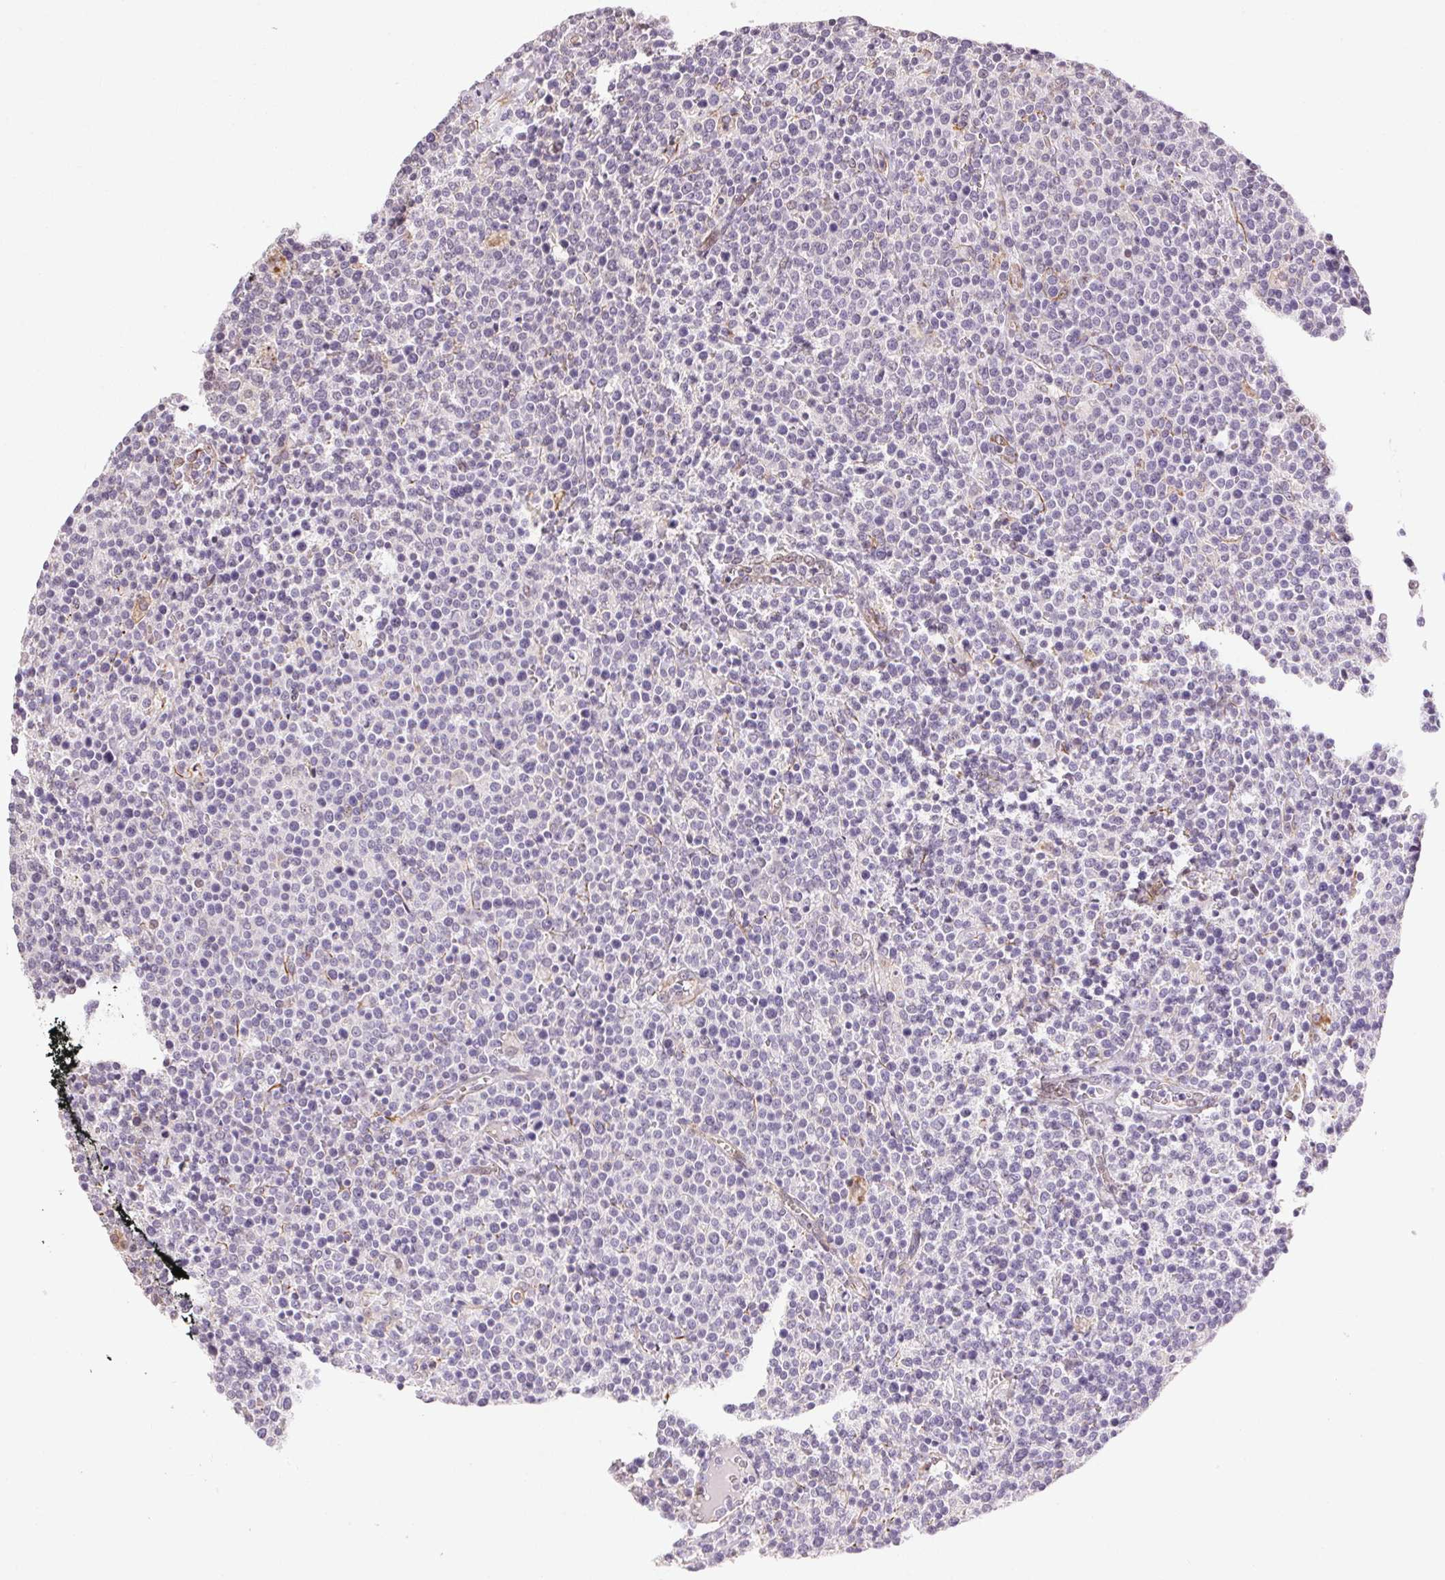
{"staining": {"intensity": "negative", "quantity": "none", "location": "none"}, "tissue": "lymphoma", "cell_type": "Tumor cells", "image_type": "cancer", "snomed": [{"axis": "morphology", "description": "Malignant lymphoma, non-Hodgkin's type, High grade"}, {"axis": "topography", "description": "Lymph node"}], "caption": "A photomicrograph of human malignant lymphoma, non-Hodgkin's type (high-grade) is negative for staining in tumor cells.", "gene": "GYG2", "patient": {"sex": "male", "age": 61}}